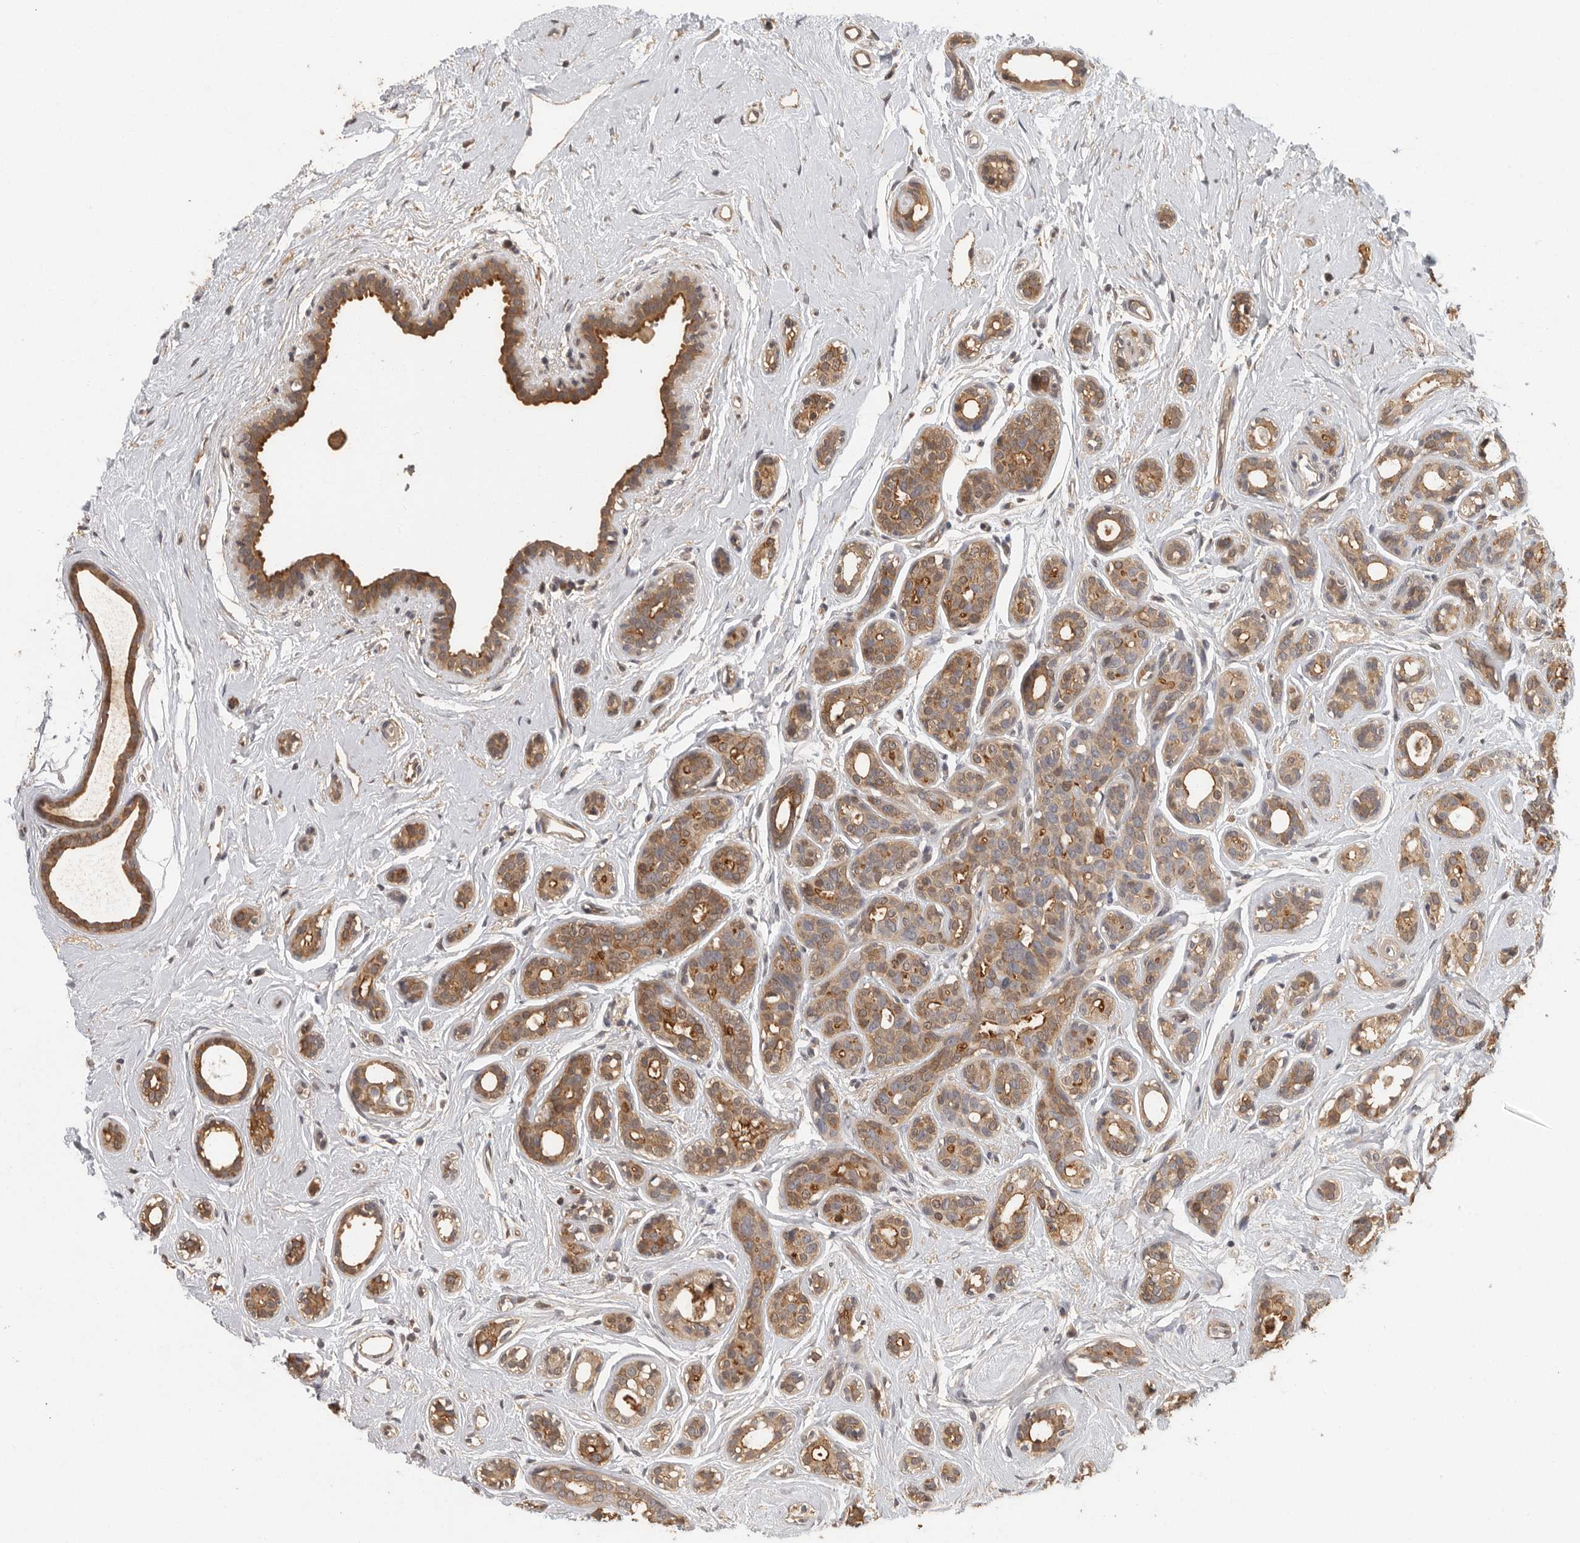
{"staining": {"intensity": "moderate", "quantity": ">75%", "location": "cytoplasmic/membranous"}, "tissue": "breast cancer", "cell_type": "Tumor cells", "image_type": "cancer", "snomed": [{"axis": "morphology", "description": "Duct carcinoma"}, {"axis": "topography", "description": "Breast"}], "caption": "A medium amount of moderate cytoplasmic/membranous expression is present in about >75% of tumor cells in breast intraductal carcinoma tissue. (IHC, brightfield microscopy, high magnification).", "gene": "BAIAP2", "patient": {"sex": "female", "age": 55}}